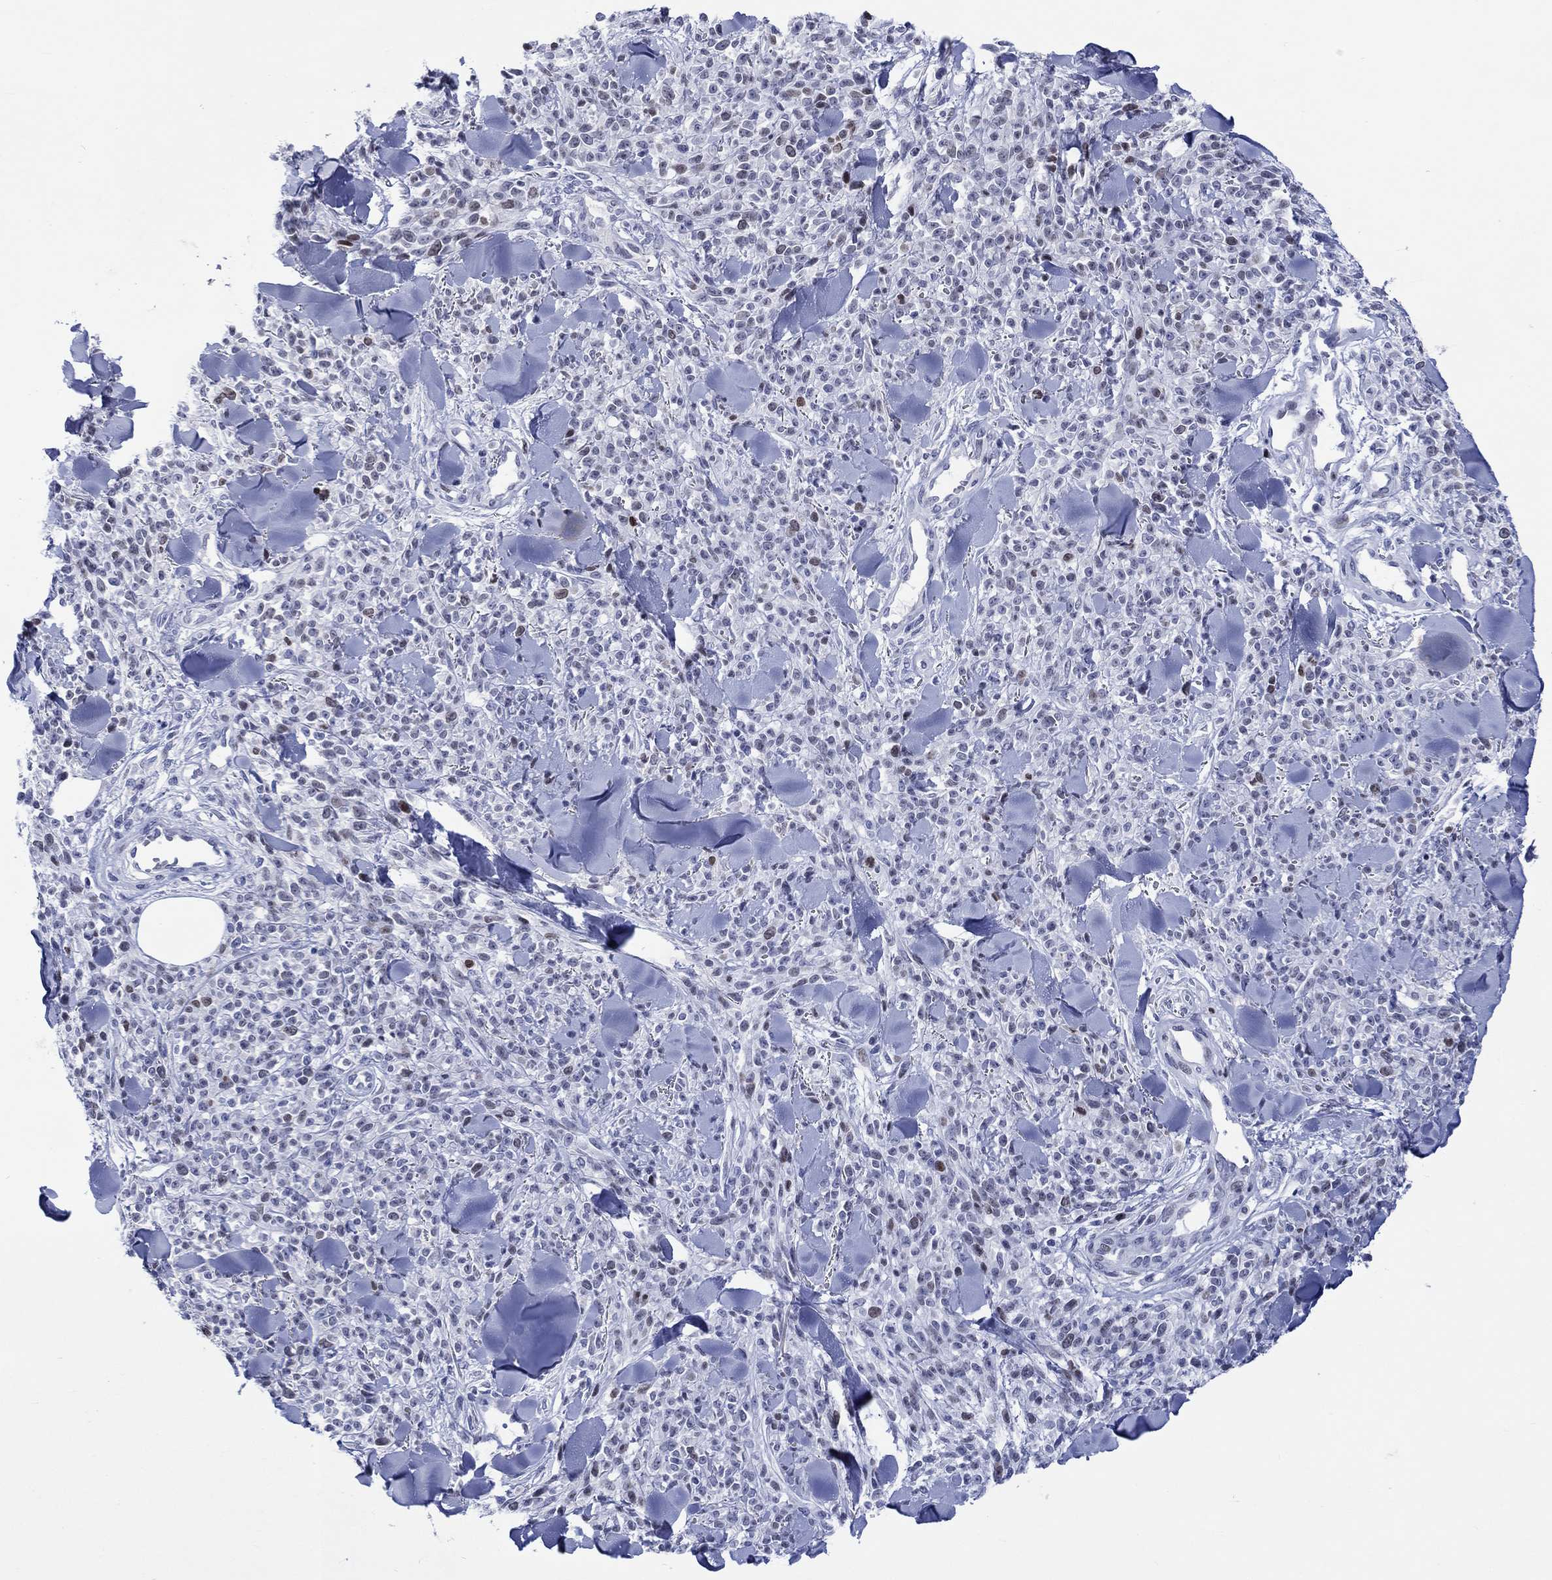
{"staining": {"intensity": "moderate", "quantity": "<25%", "location": "nuclear"}, "tissue": "melanoma", "cell_type": "Tumor cells", "image_type": "cancer", "snomed": [{"axis": "morphology", "description": "Malignant melanoma, NOS"}, {"axis": "topography", "description": "Skin"}, {"axis": "topography", "description": "Skin of trunk"}], "caption": "Protein staining exhibits moderate nuclear expression in about <25% of tumor cells in melanoma. (Stains: DAB in brown, nuclei in blue, Microscopy: brightfield microscopy at high magnification).", "gene": "CDCA2", "patient": {"sex": "male", "age": 74}}